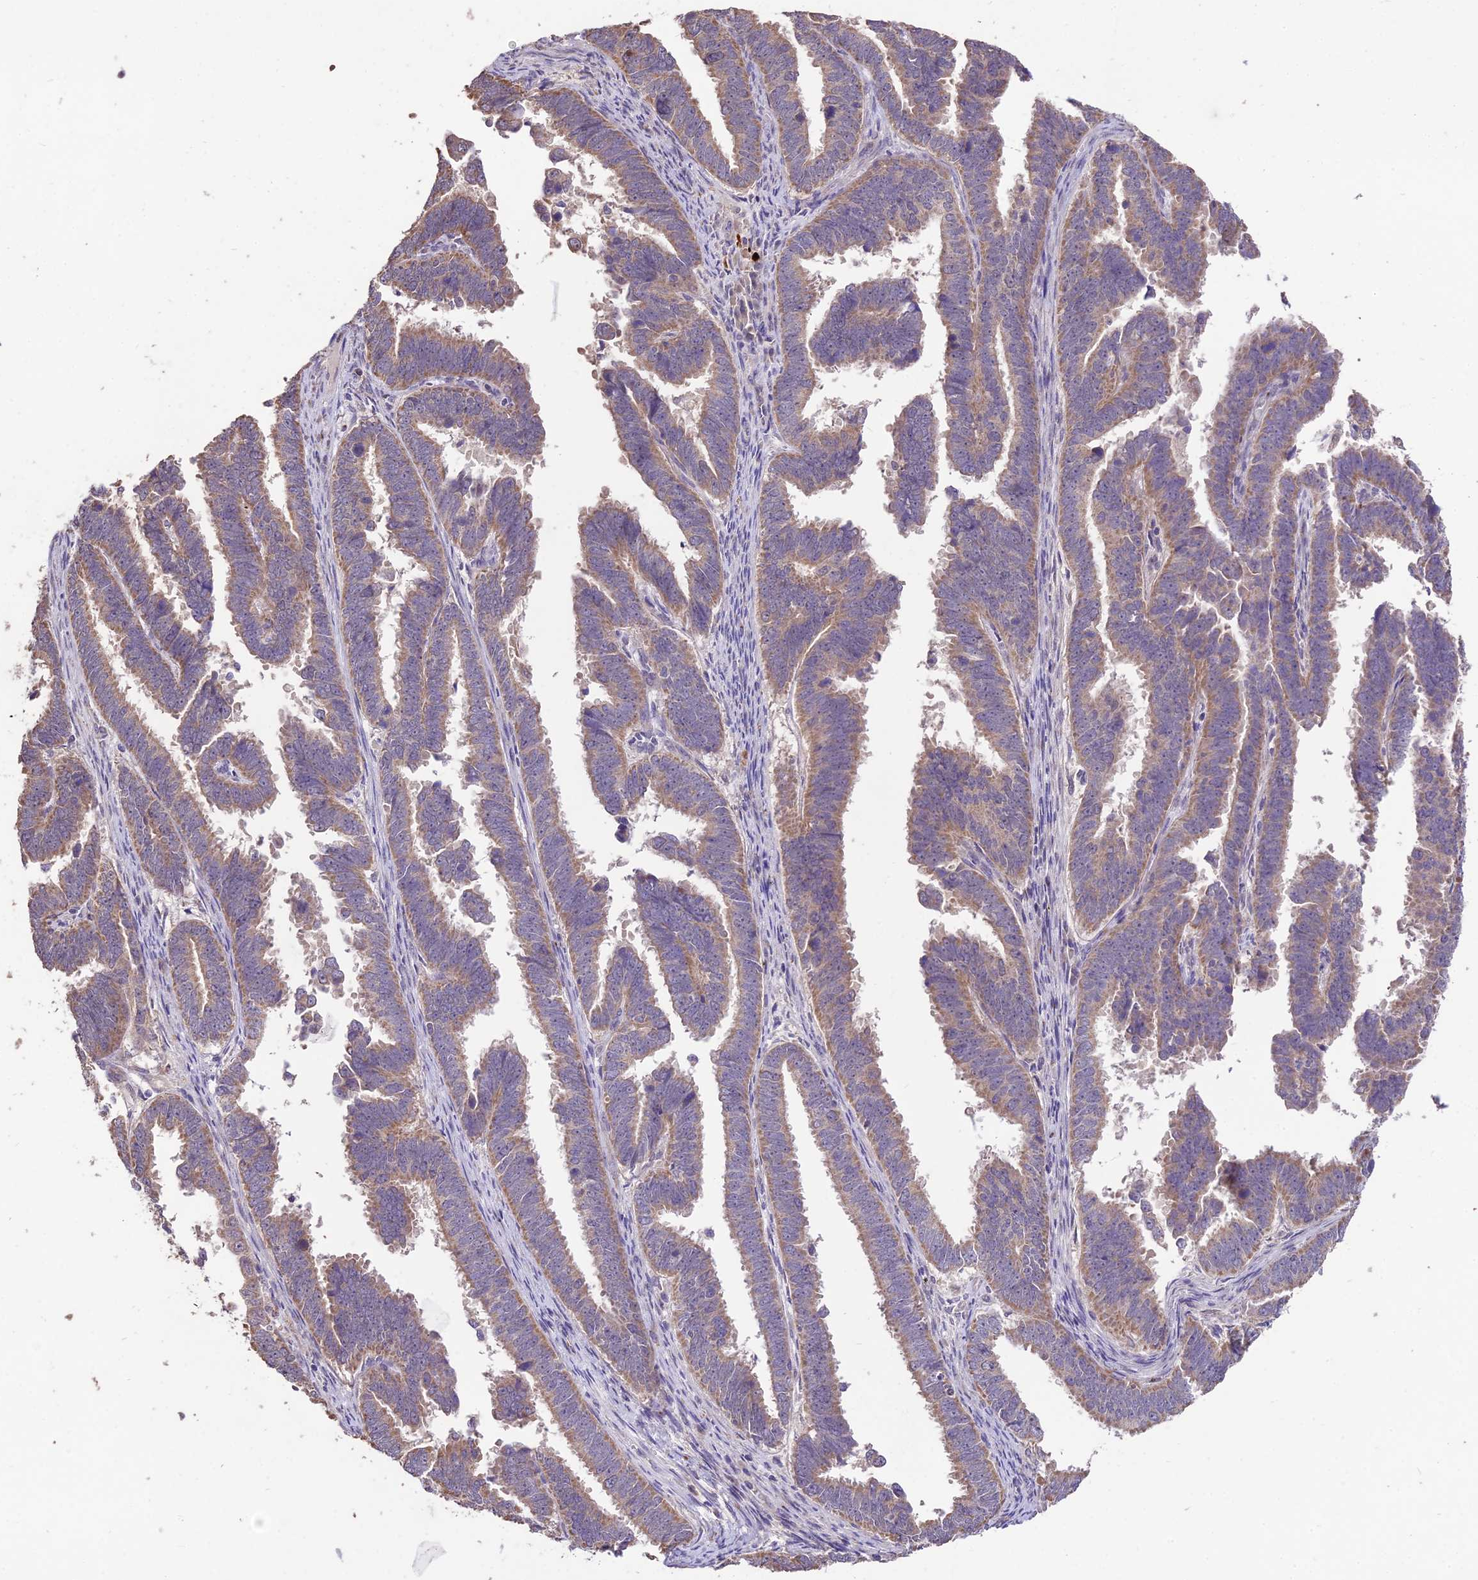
{"staining": {"intensity": "weak", "quantity": ">75%", "location": "cytoplasmic/membranous"}, "tissue": "endometrial cancer", "cell_type": "Tumor cells", "image_type": "cancer", "snomed": [{"axis": "morphology", "description": "Adenocarcinoma, NOS"}, {"axis": "topography", "description": "Endometrium"}], "caption": "DAB (3,3'-diaminobenzidine) immunohistochemical staining of adenocarcinoma (endometrial) exhibits weak cytoplasmic/membranous protein expression in about >75% of tumor cells.", "gene": "SDHD", "patient": {"sex": "female", "age": 75}}